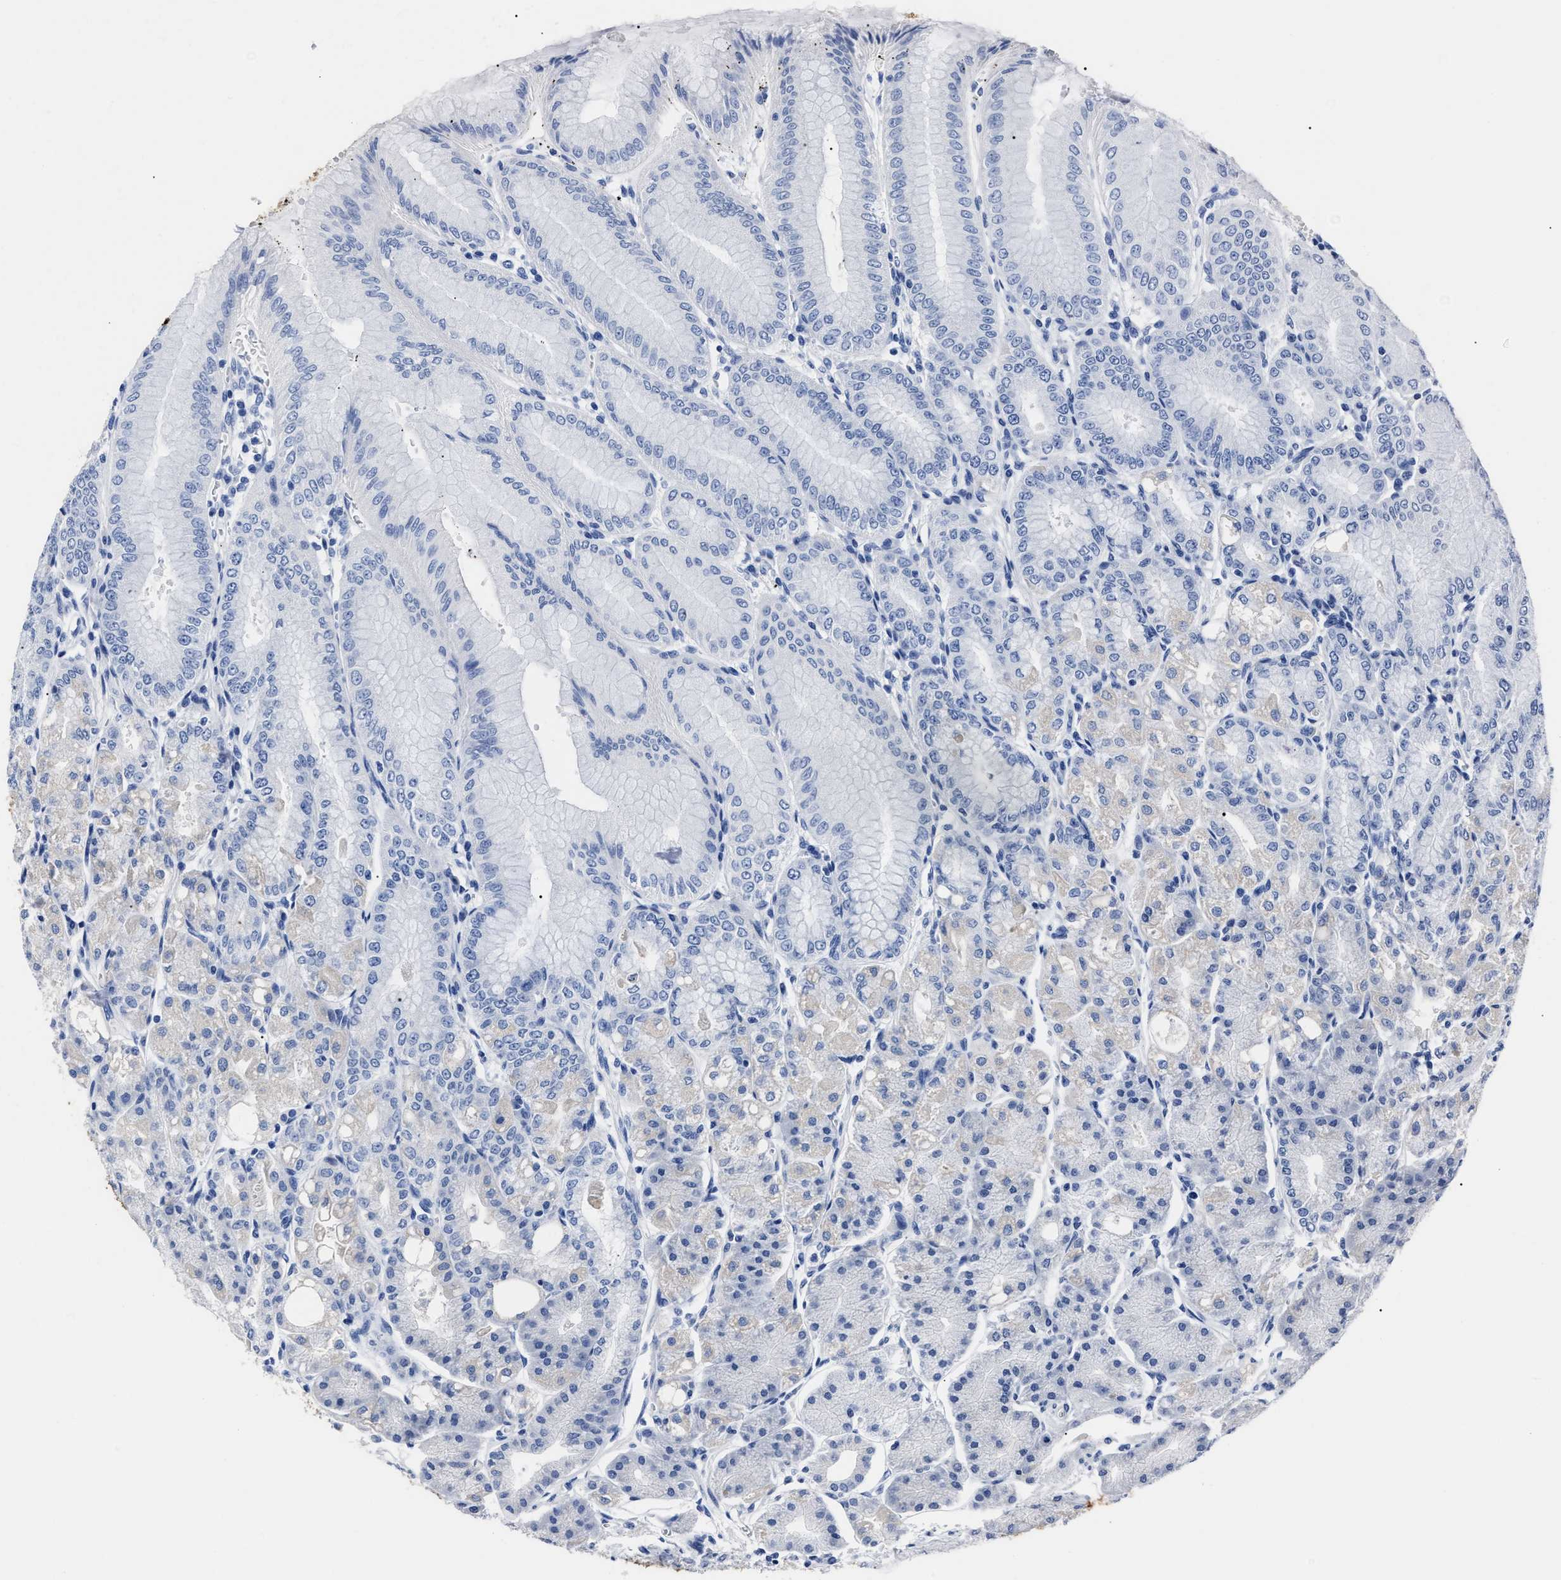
{"staining": {"intensity": "negative", "quantity": "none", "location": "none"}, "tissue": "stomach", "cell_type": "Glandular cells", "image_type": "normal", "snomed": [{"axis": "morphology", "description": "Normal tissue, NOS"}, {"axis": "topography", "description": "Stomach, lower"}], "caption": "Stomach stained for a protein using immunohistochemistry (IHC) exhibits no positivity glandular cells.", "gene": "ALPG", "patient": {"sex": "male", "age": 71}}